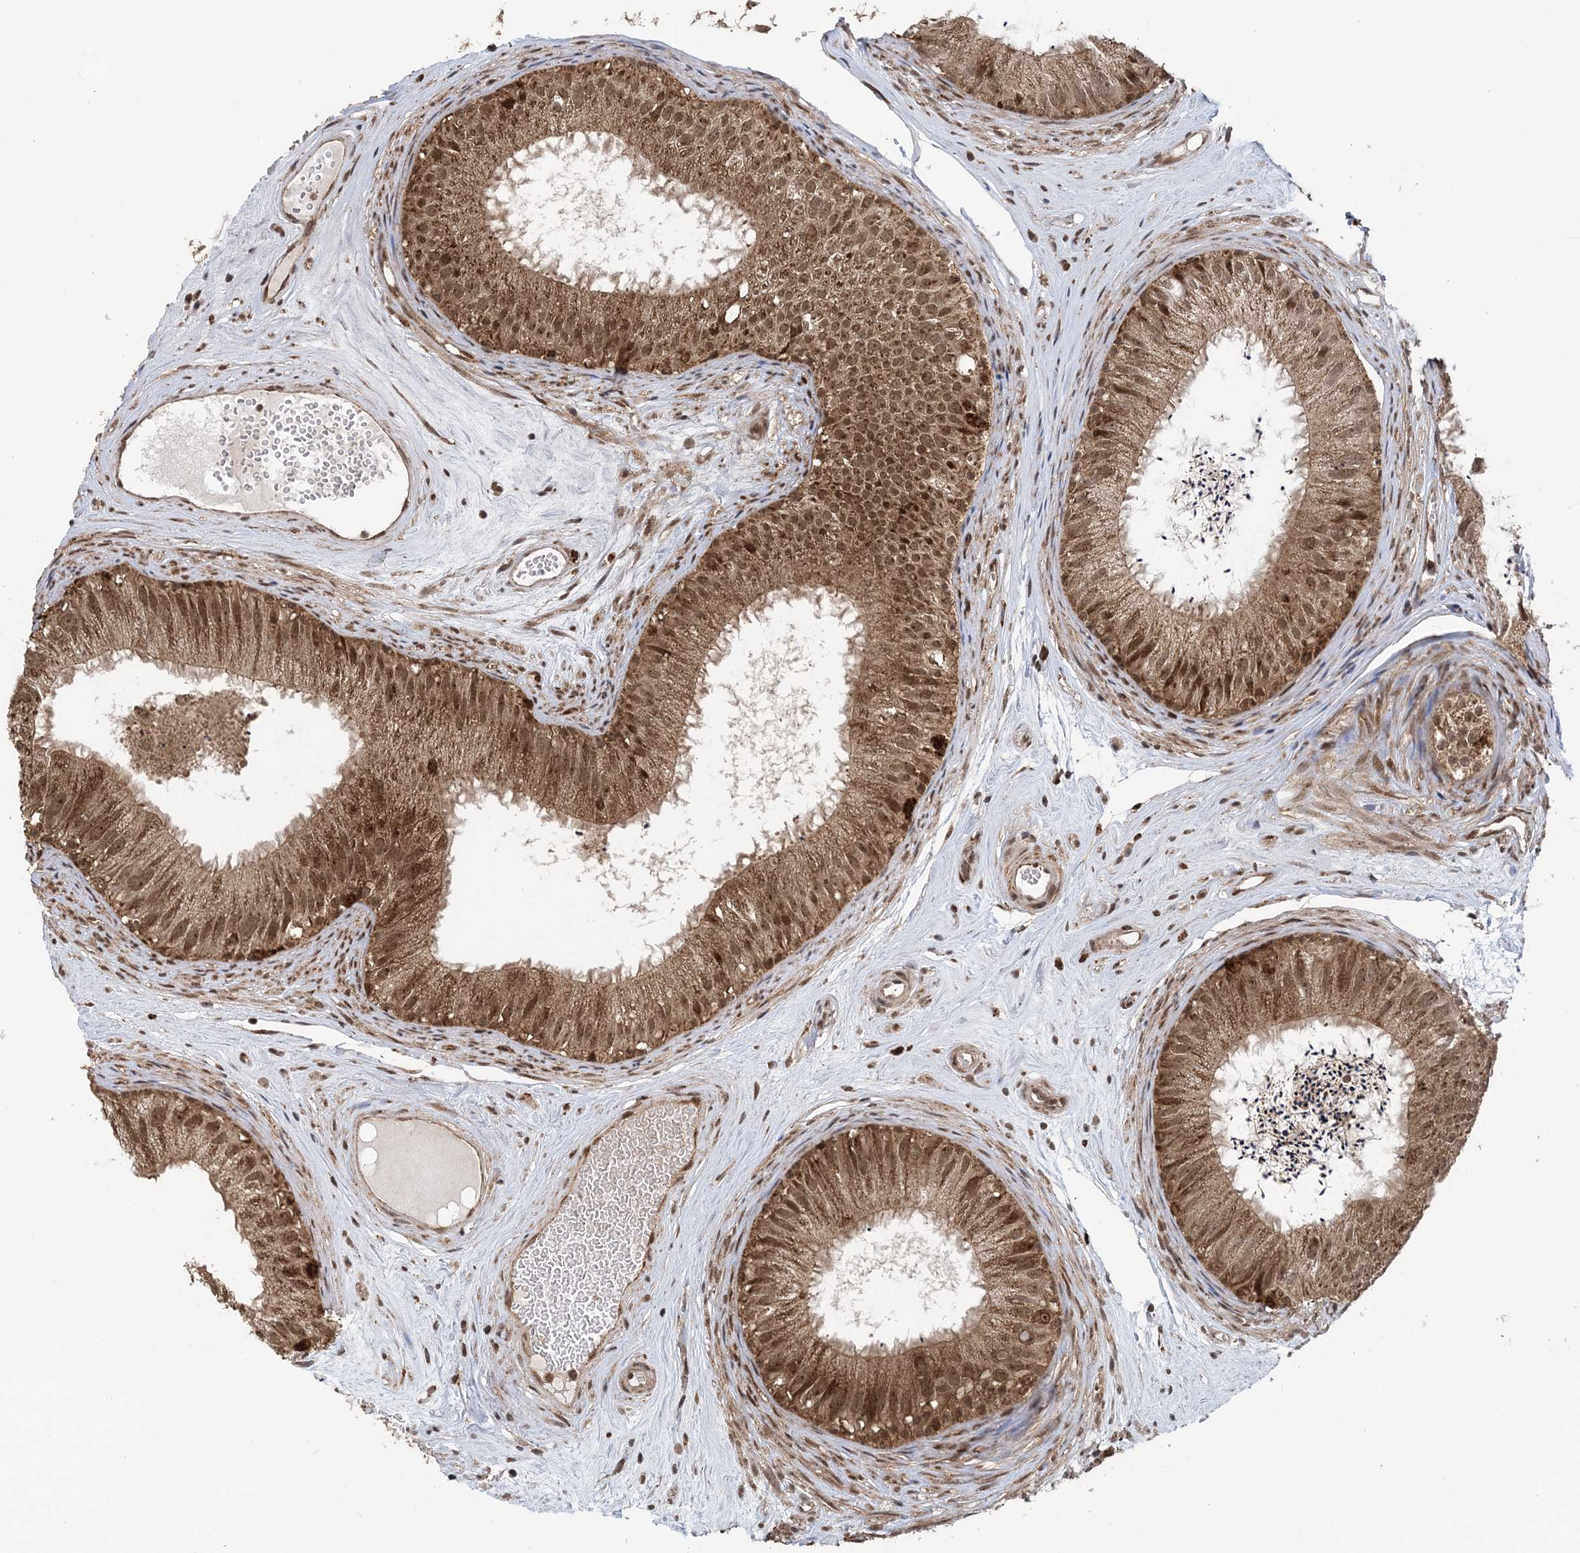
{"staining": {"intensity": "moderate", "quantity": ">75%", "location": "cytoplasmic/membranous,nuclear"}, "tissue": "epididymis", "cell_type": "Glandular cells", "image_type": "normal", "snomed": [{"axis": "morphology", "description": "Normal tissue, NOS"}, {"axis": "topography", "description": "Epididymis"}], "caption": "A histopathology image of human epididymis stained for a protein demonstrates moderate cytoplasmic/membranous,nuclear brown staining in glandular cells. (DAB = brown stain, brightfield microscopy at high magnification).", "gene": "PCBP1", "patient": {"sex": "male", "age": 77}}